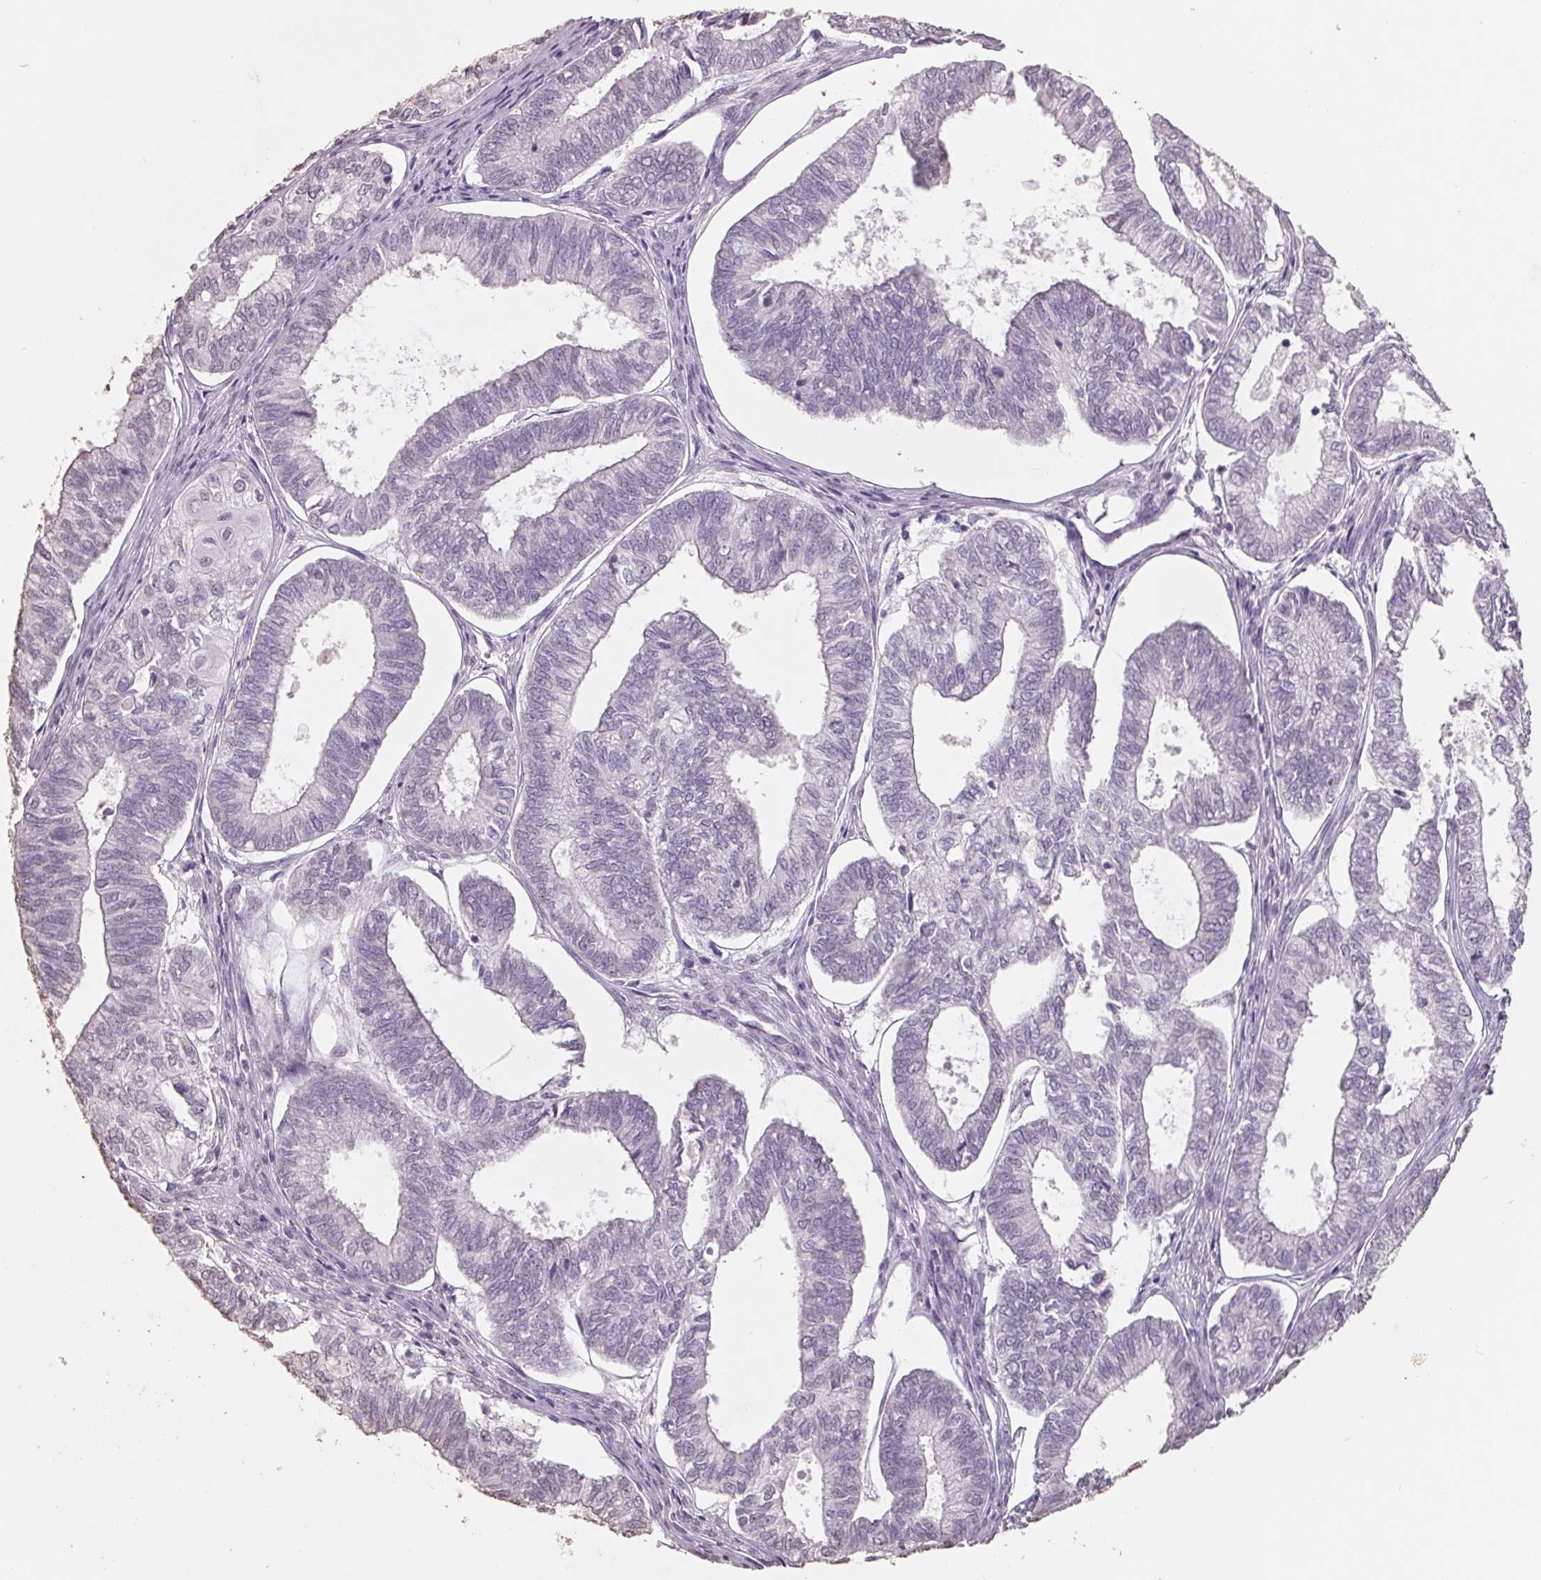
{"staining": {"intensity": "negative", "quantity": "none", "location": "none"}, "tissue": "ovarian cancer", "cell_type": "Tumor cells", "image_type": "cancer", "snomed": [{"axis": "morphology", "description": "Carcinoma, endometroid"}, {"axis": "topography", "description": "Ovary"}], "caption": "Immunohistochemistry histopathology image of human ovarian cancer stained for a protein (brown), which reveals no staining in tumor cells.", "gene": "FTCD", "patient": {"sex": "female", "age": 64}}